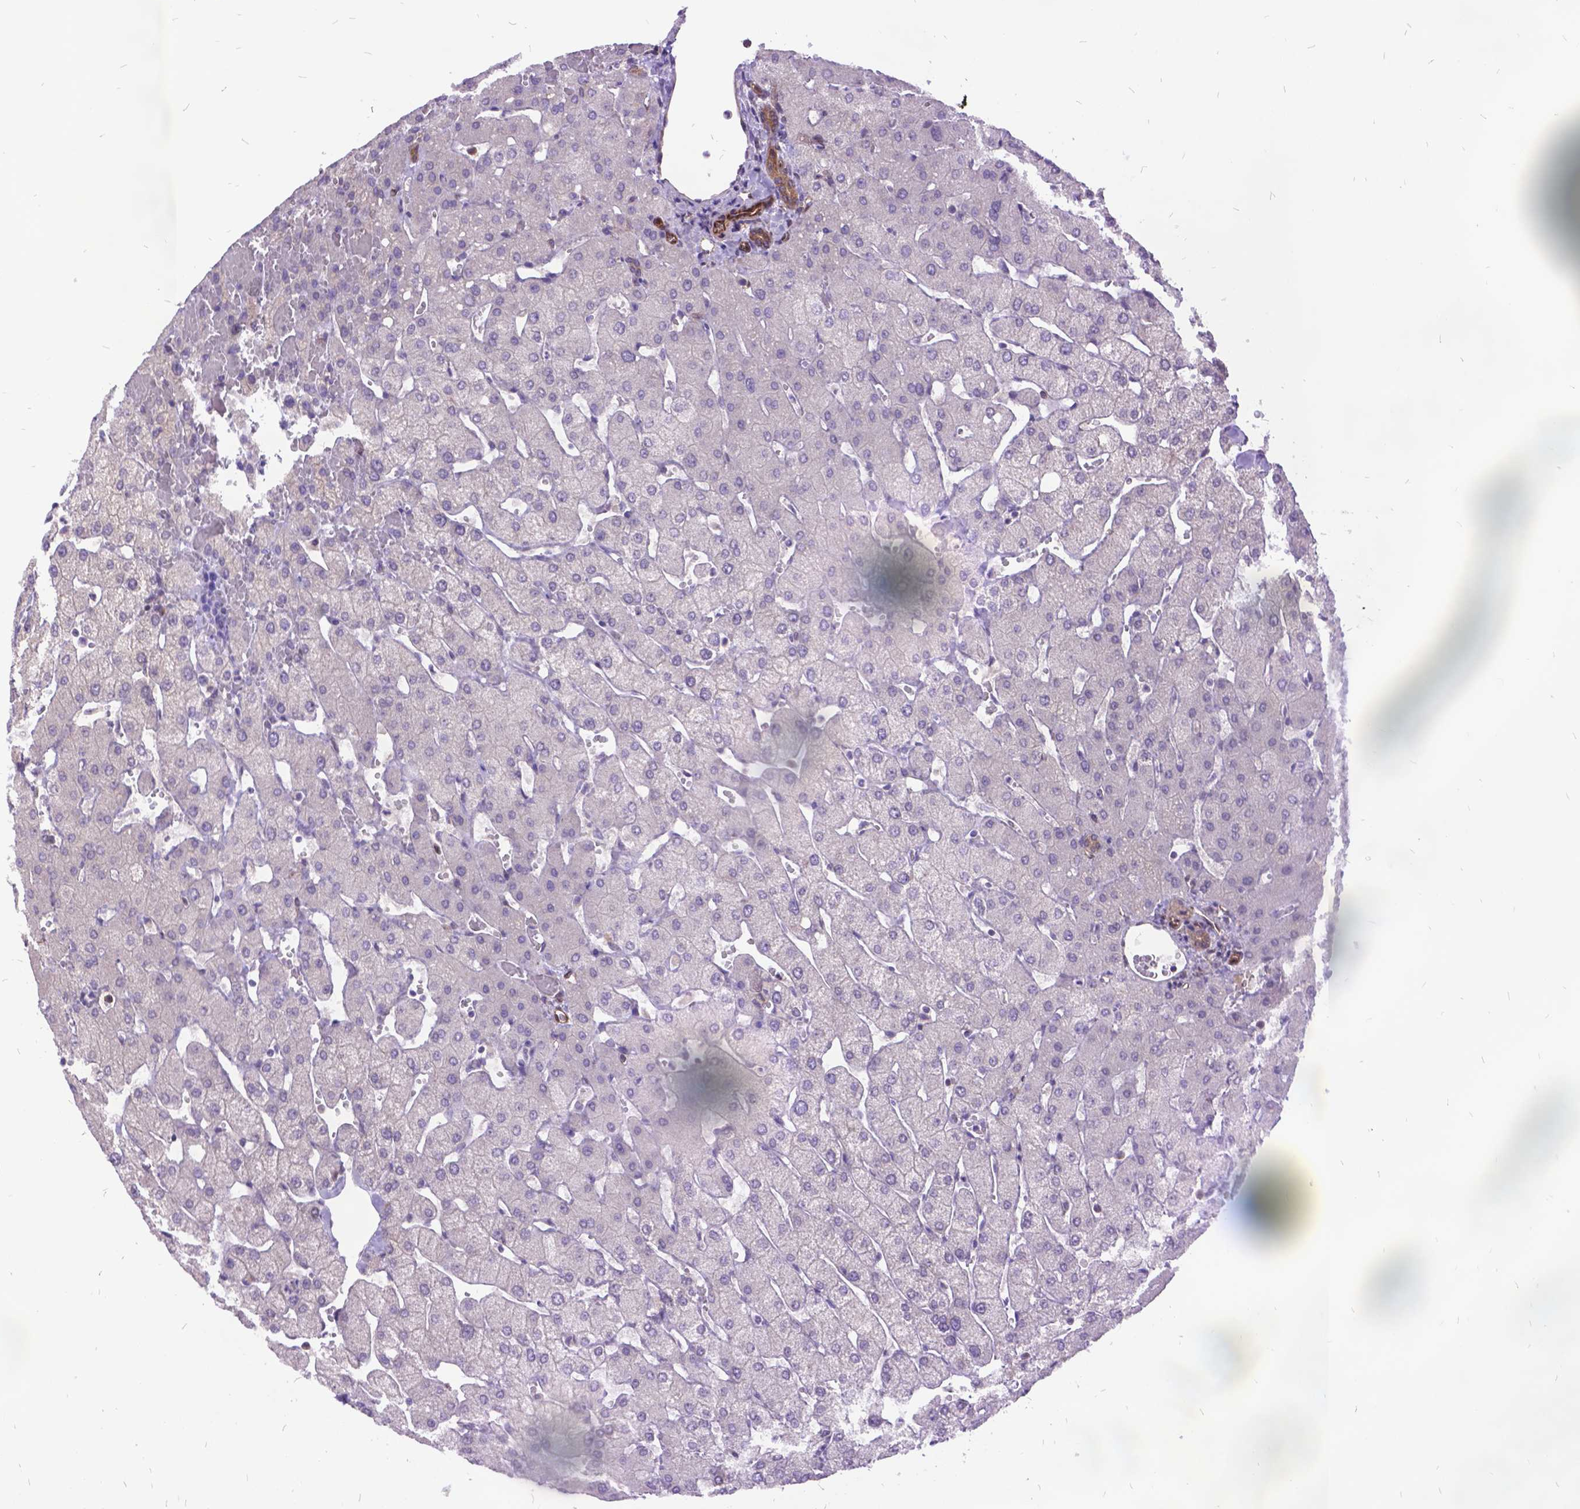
{"staining": {"intensity": "moderate", "quantity": ">75%", "location": "cytoplasmic/membranous"}, "tissue": "liver", "cell_type": "Cholangiocytes", "image_type": "normal", "snomed": [{"axis": "morphology", "description": "Normal tissue, NOS"}, {"axis": "topography", "description": "Liver"}], "caption": "High-power microscopy captured an IHC photomicrograph of normal liver, revealing moderate cytoplasmic/membranous staining in approximately >75% of cholangiocytes.", "gene": "GRB7", "patient": {"sex": "female", "age": 54}}